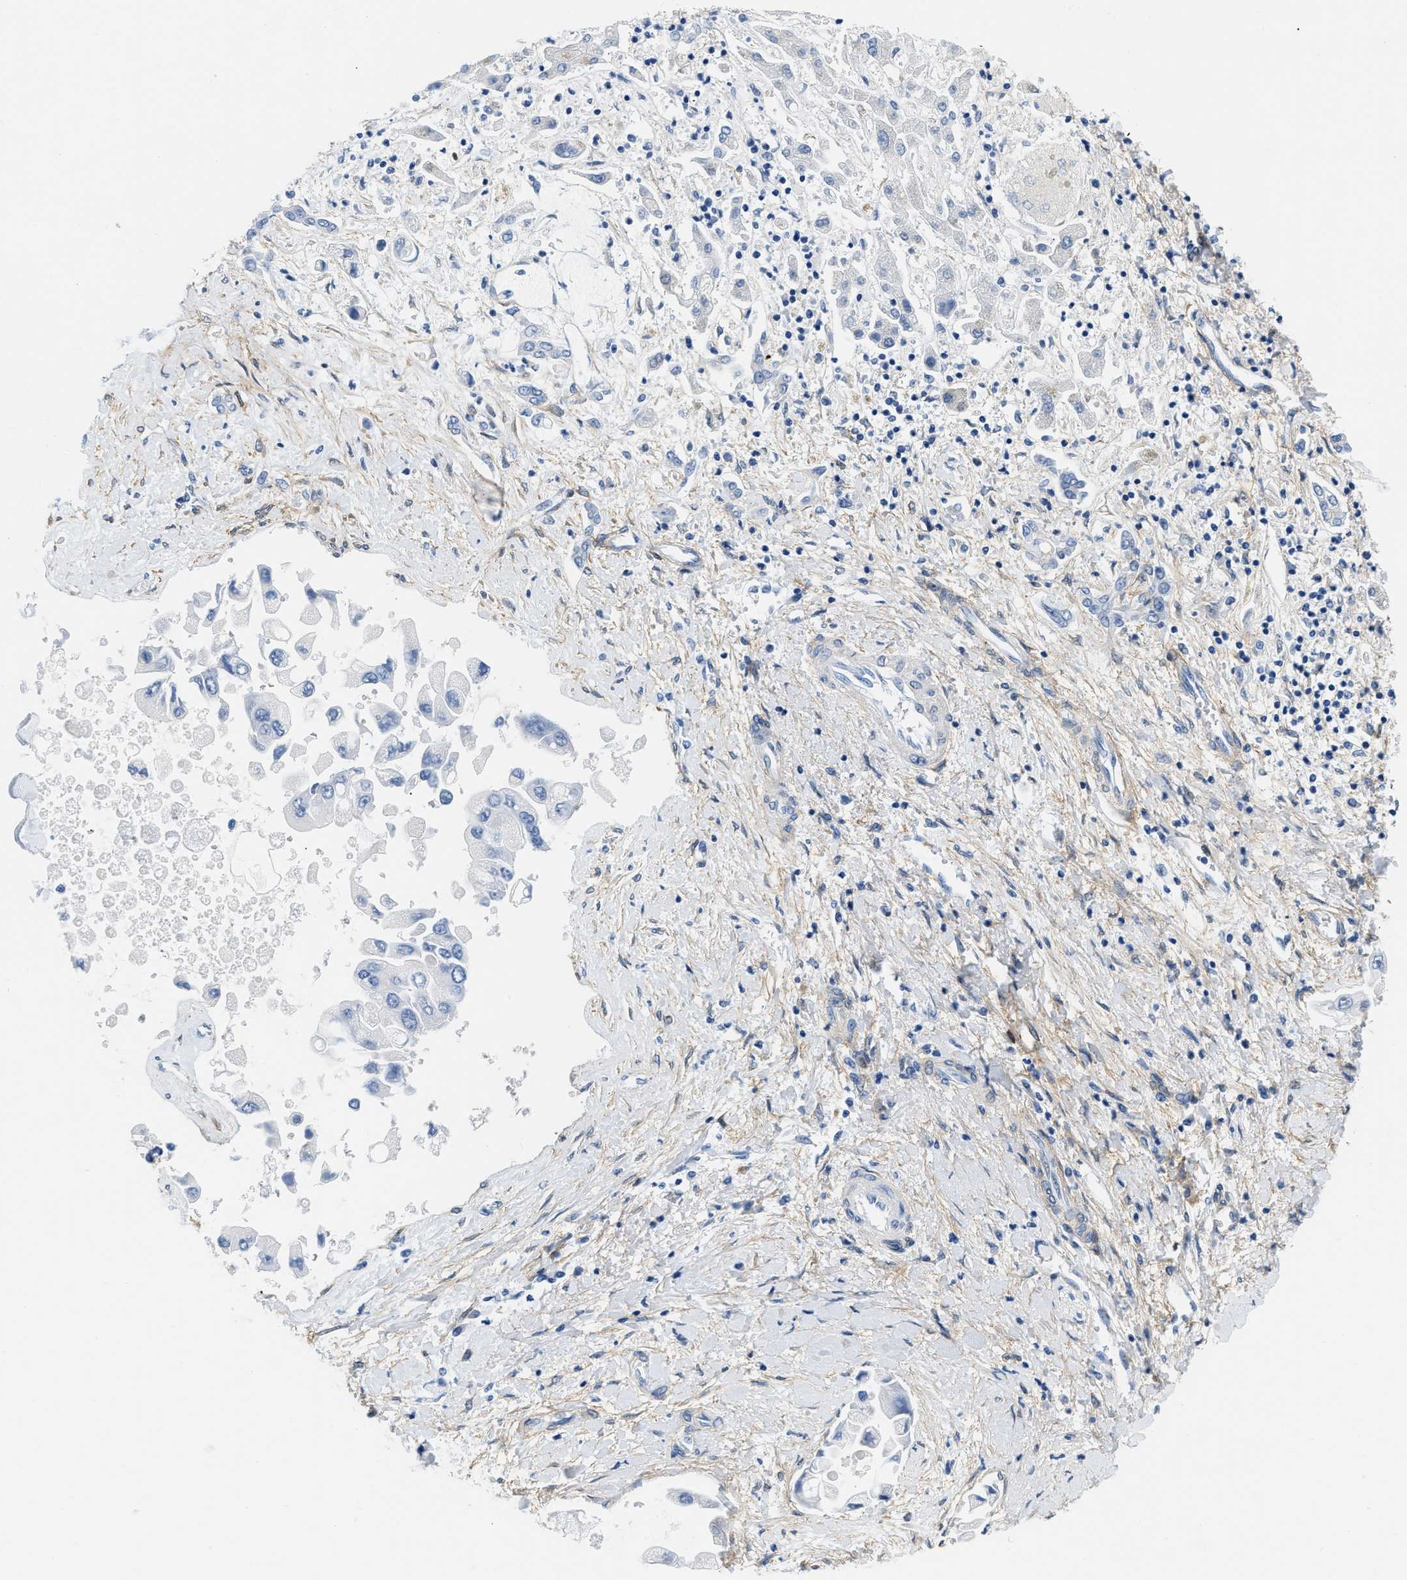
{"staining": {"intensity": "negative", "quantity": "none", "location": "none"}, "tissue": "liver cancer", "cell_type": "Tumor cells", "image_type": "cancer", "snomed": [{"axis": "morphology", "description": "Cholangiocarcinoma"}, {"axis": "topography", "description": "Liver"}], "caption": "A micrograph of liver cancer stained for a protein reveals no brown staining in tumor cells.", "gene": "PDGFRB", "patient": {"sex": "male", "age": 50}}